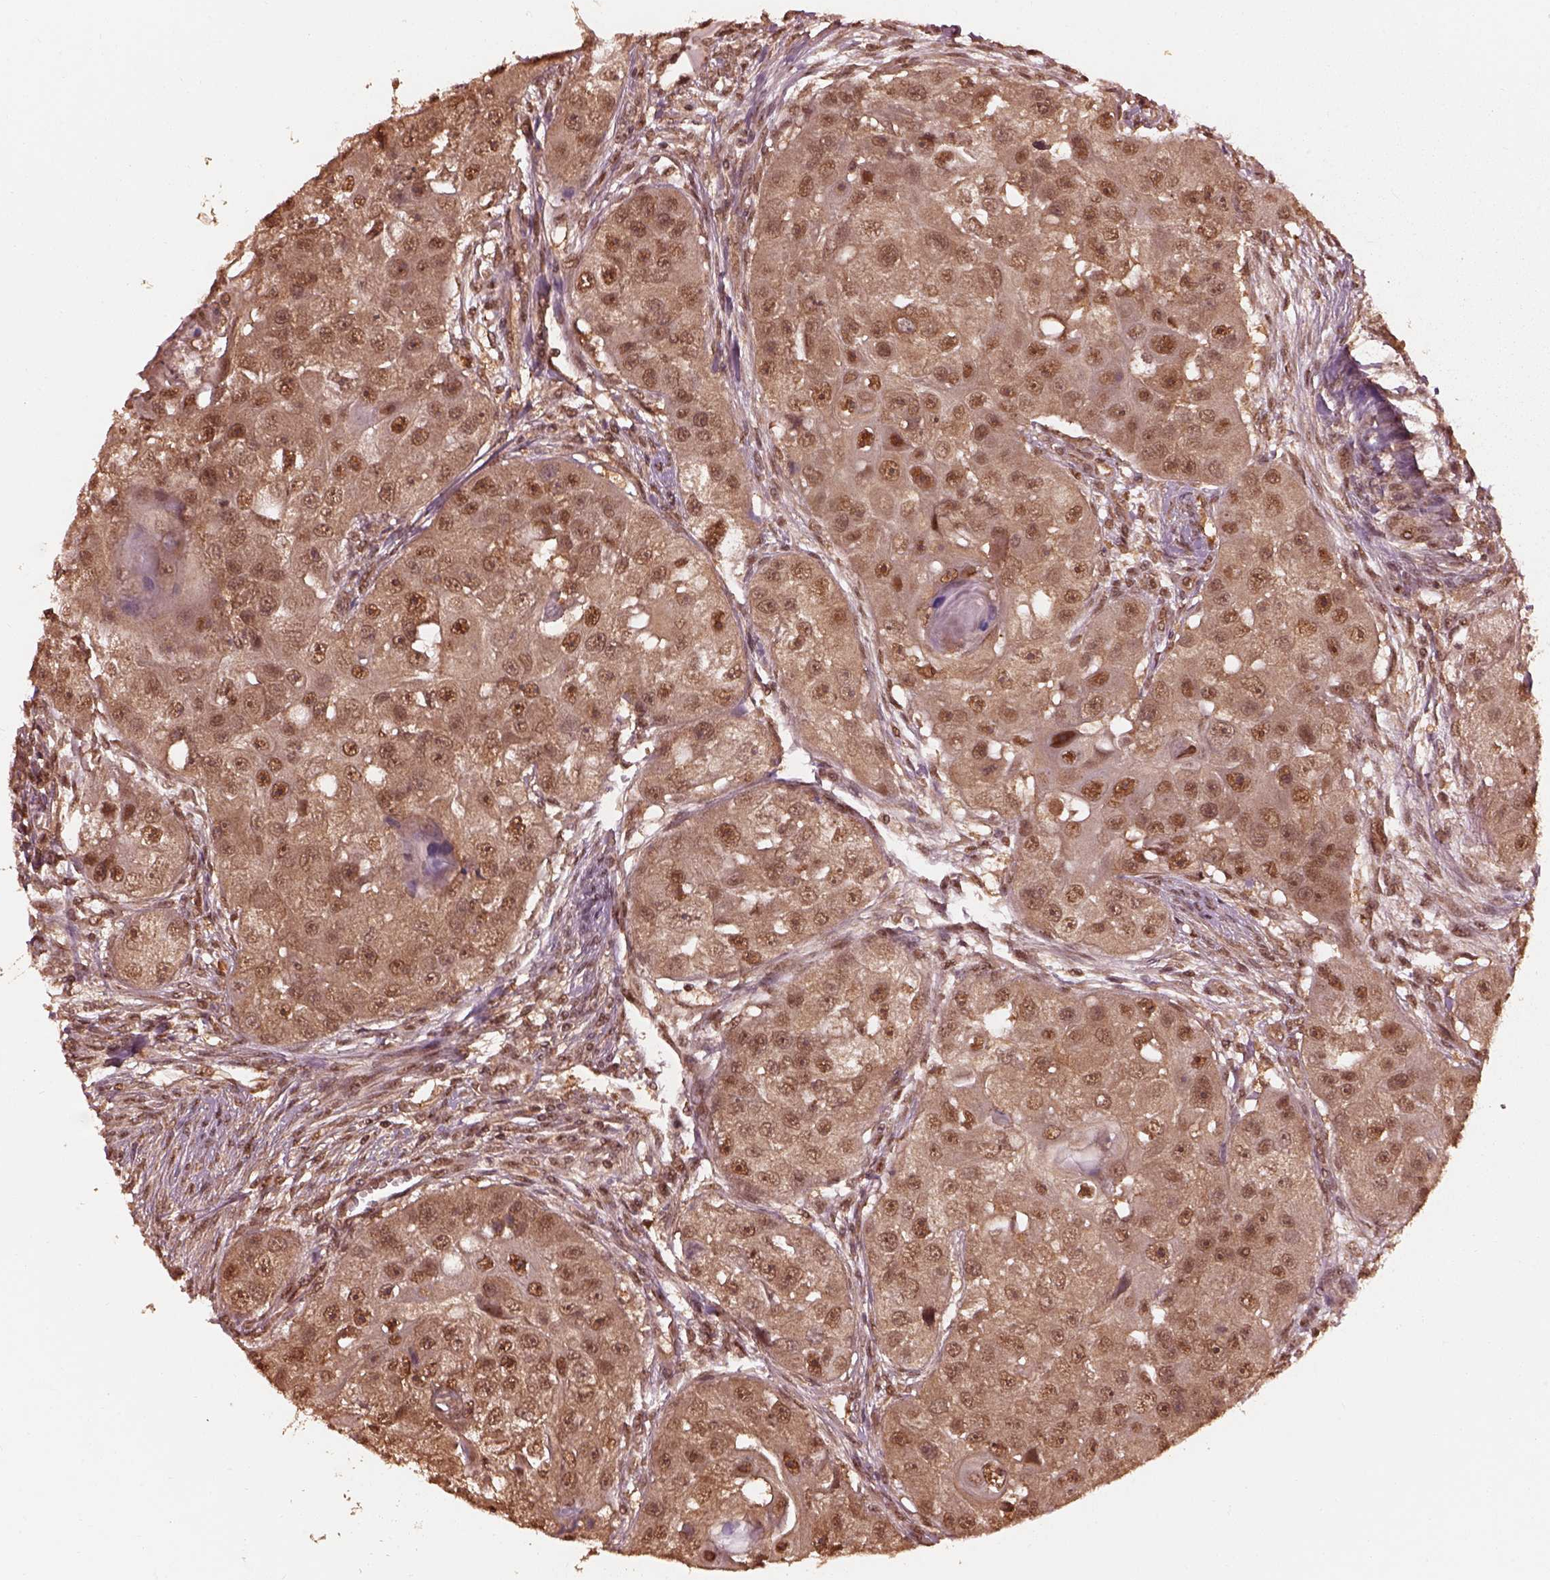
{"staining": {"intensity": "moderate", "quantity": ">75%", "location": "cytoplasmic/membranous,nuclear"}, "tissue": "head and neck cancer", "cell_type": "Tumor cells", "image_type": "cancer", "snomed": [{"axis": "morphology", "description": "Squamous cell carcinoma, NOS"}, {"axis": "topography", "description": "Head-Neck"}], "caption": "The histopathology image demonstrates a brown stain indicating the presence of a protein in the cytoplasmic/membranous and nuclear of tumor cells in head and neck squamous cell carcinoma.", "gene": "PSMC5", "patient": {"sex": "male", "age": 51}}